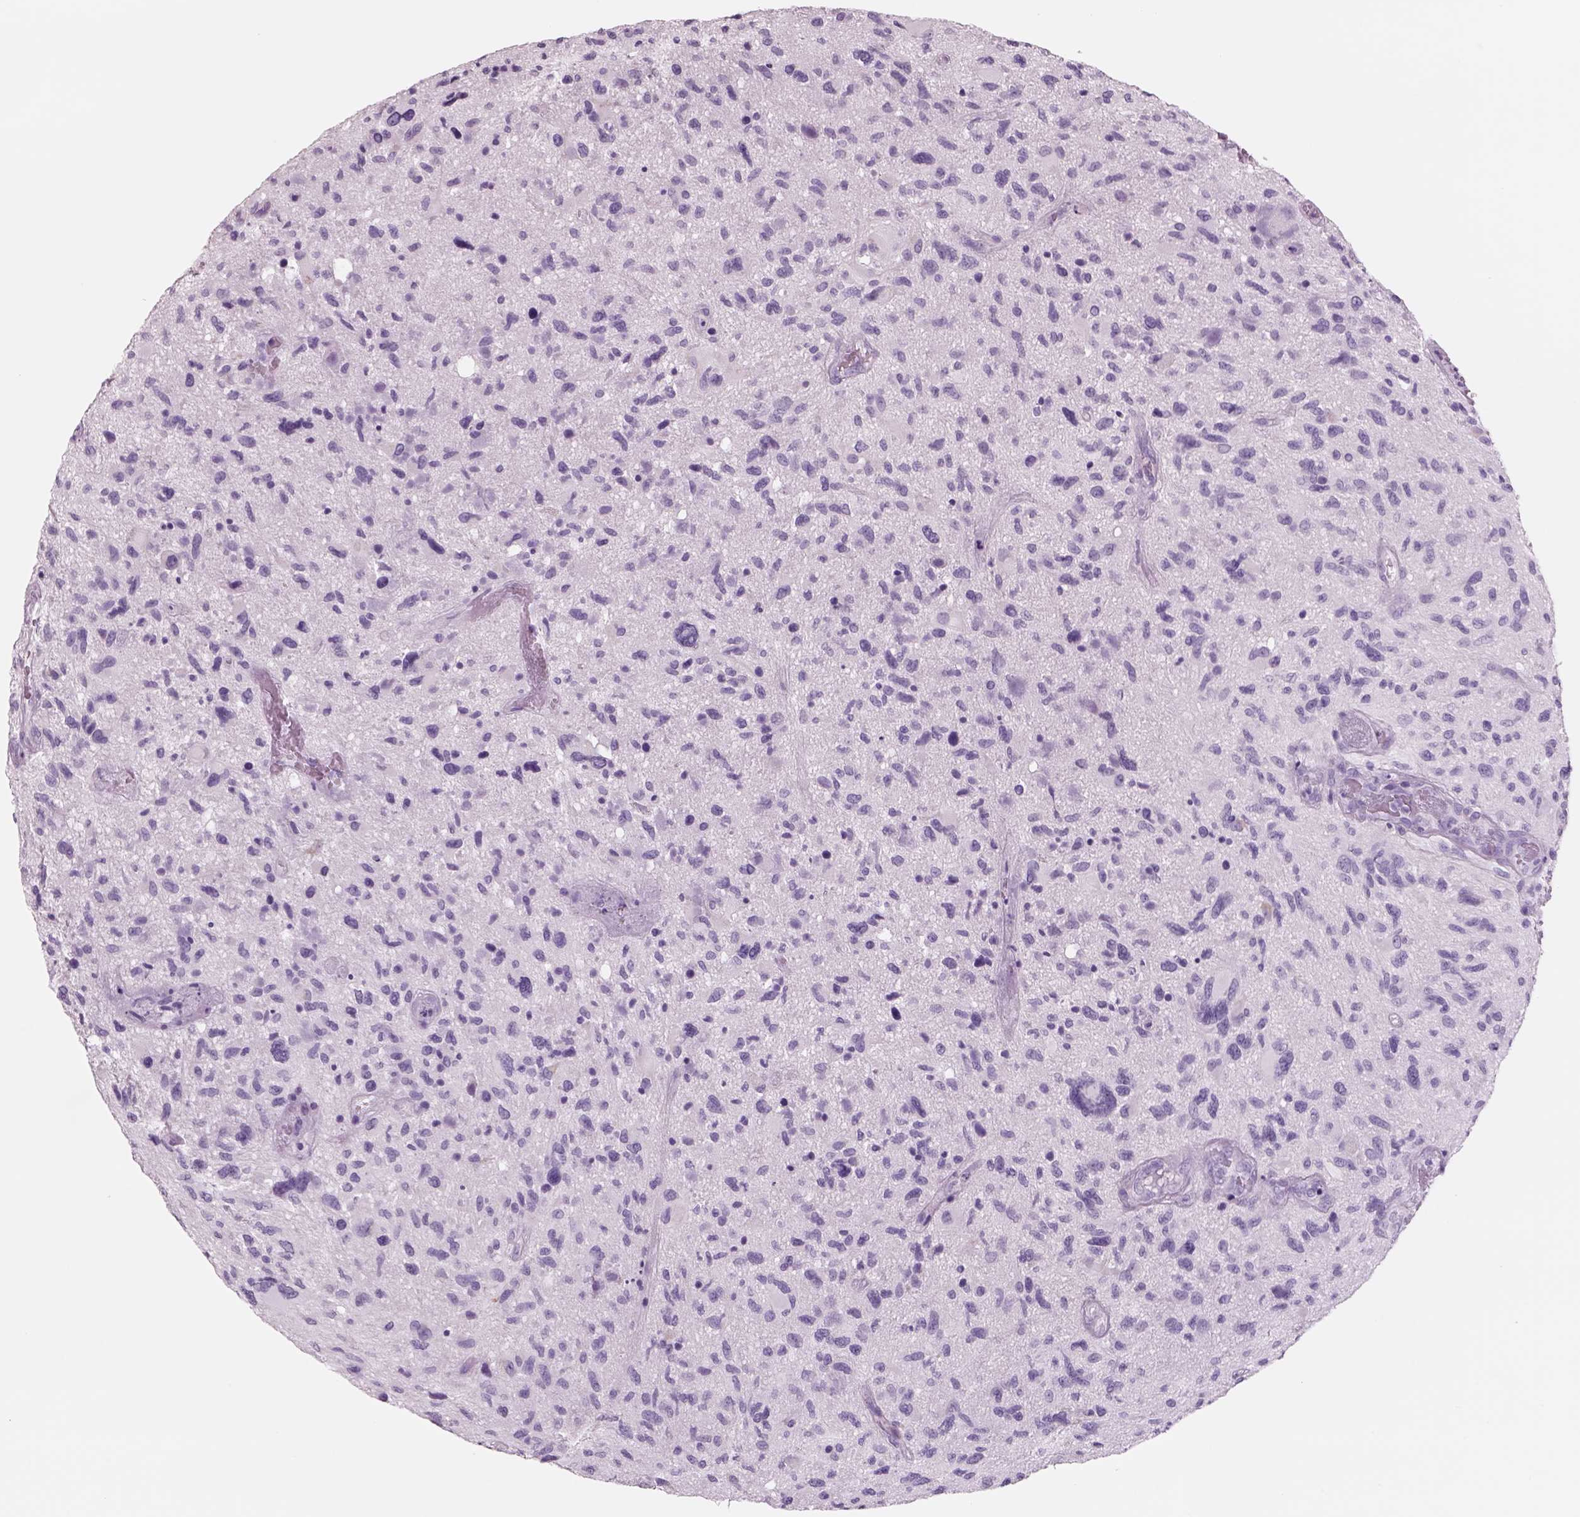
{"staining": {"intensity": "negative", "quantity": "none", "location": "none"}, "tissue": "glioma", "cell_type": "Tumor cells", "image_type": "cancer", "snomed": [{"axis": "morphology", "description": "Glioma, malignant, NOS"}, {"axis": "morphology", "description": "Glioma, malignant, High grade"}, {"axis": "topography", "description": "Brain"}], "caption": "This is an immunohistochemistry histopathology image of glioma (malignant). There is no positivity in tumor cells.", "gene": "RHO", "patient": {"sex": "female", "age": 71}}